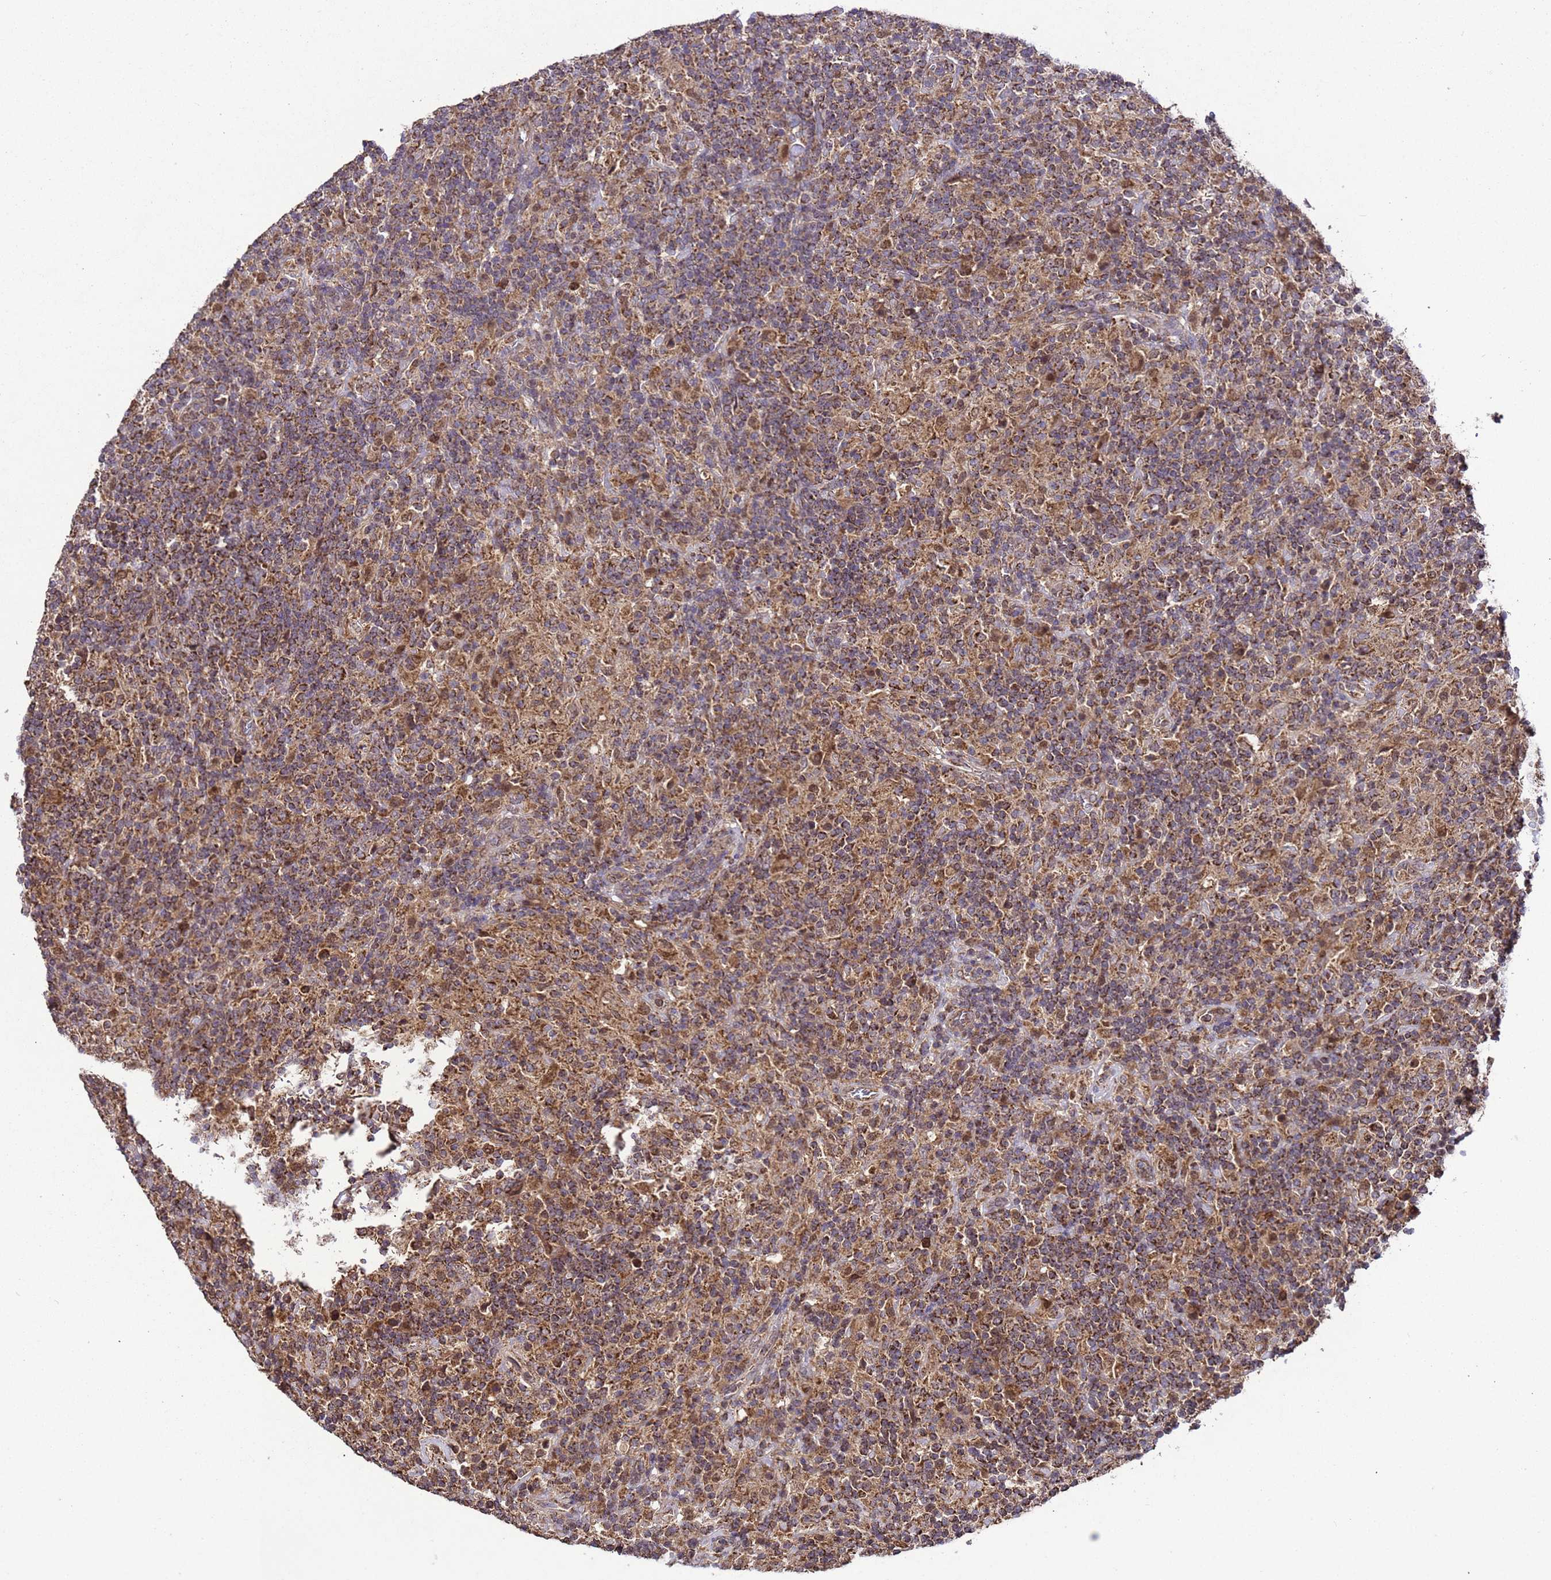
{"staining": {"intensity": "moderate", "quantity": ">75%", "location": "cytoplasmic/membranous"}, "tissue": "lymphoma", "cell_type": "Tumor cells", "image_type": "cancer", "snomed": [{"axis": "morphology", "description": "Hodgkin's disease, NOS"}, {"axis": "topography", "description": "Lymph node"}], "caption": "Immunohistochemistry (IHC) micrograph of Hodgkin's disease stained for a protein (brown), which demonstrates medium levels of moderate cytoplasmic/membranous staining in approximately >75% of tumor cells.", "gene": "HSPBAP1", "patient": {"sex": "male", "age": 70}}